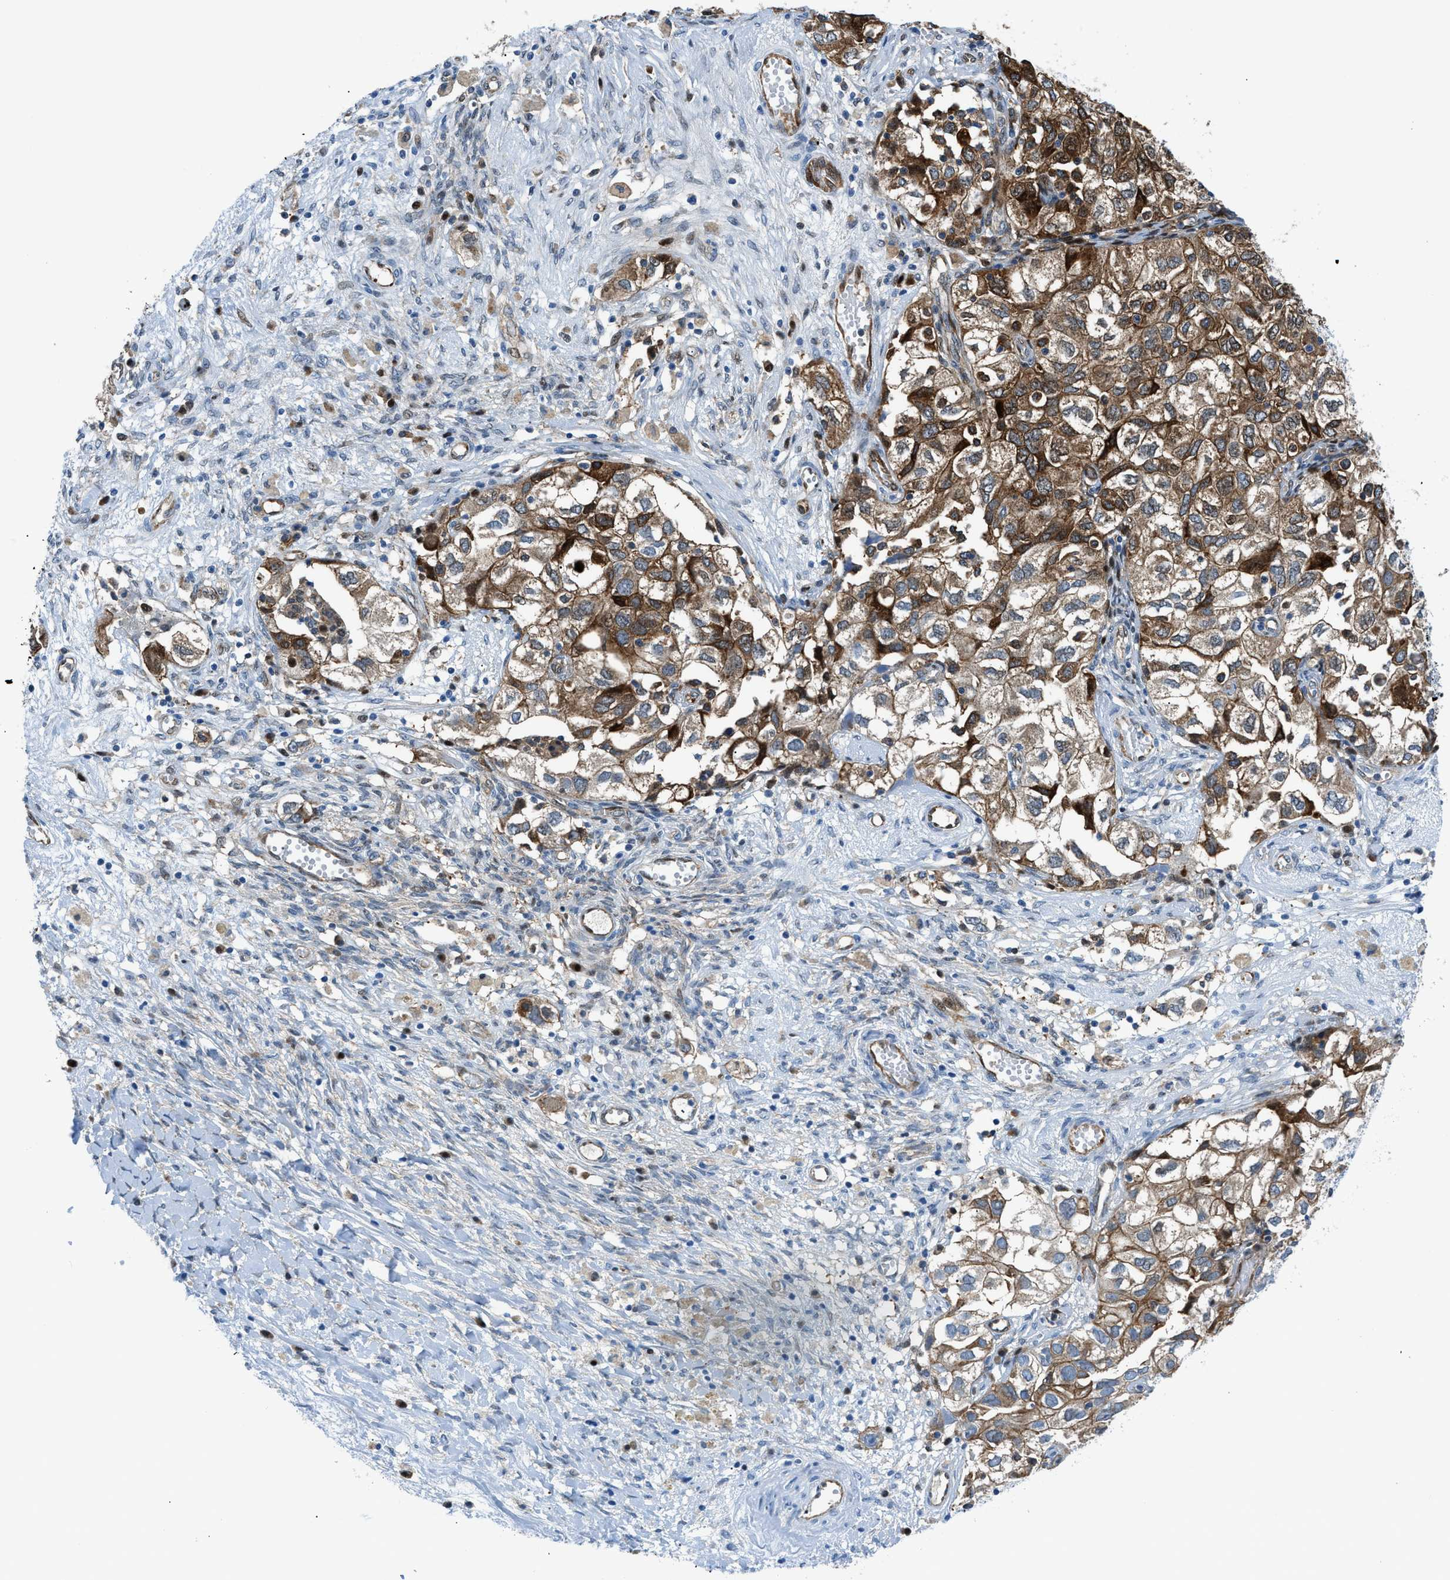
{"staining": {"intensity": "strong", "quantity": ">75%", "location": "cytoplasmic/membranous,nuclear"}, "tissue": "ovarian cancer", "cell_type": "Tumor cells", "image_type": "cancer", "snomed": [{"axis": "morphology", "description": "Carcinoma, NOS"}, {"axis": "morphology", "description": "Cystadenocarcinoma, serous, NOS"}, {"axis": "topography", "description": "Ovary"}], "caption": "High-magnification brightfield microscopy of serous cystadenocarcinoma (ovarian) stained with DAB (brown) and counterstained with hematoxylin (blue). tumor cells exhibit strong cytoplasmic/membranous and nuclear expression is identified in about>75% of cells.", "gene": "YWHAE", "patient": {"sex": "female", "age": 69}}